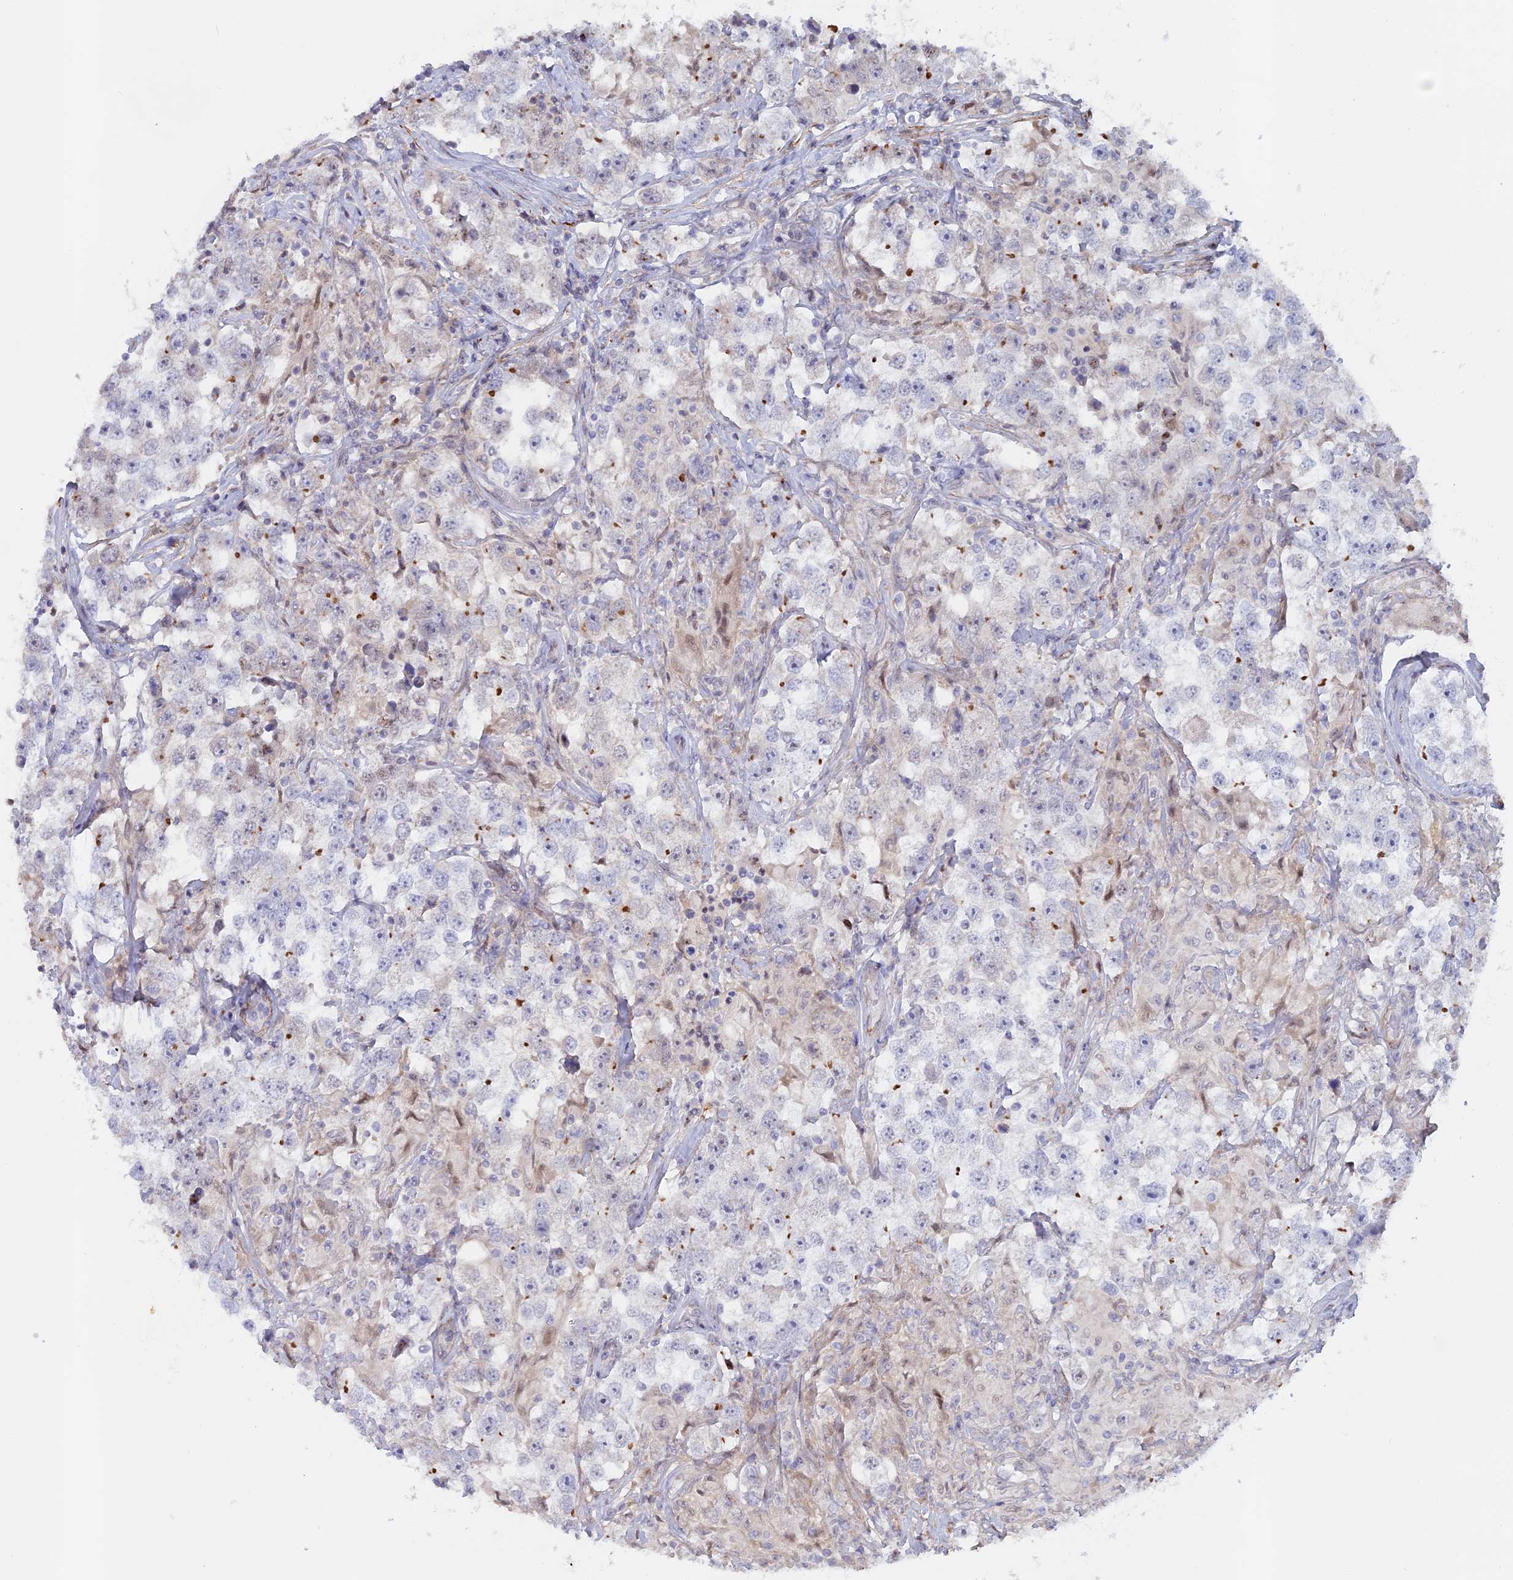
{"staining": {"intensity": "negative", "quantity": "none", "location": "none"}, "tissue": "testis cancer", "cell_type": "Tumor cells", "image_type": "cancer", "snomed": [{"axis": "morphology", "description": "Seminoma, NOS"}, {"axis": "topography", "description": "Testis"}], "caption": "Protein analysis of testis cancer displays no significant positivity in tumor cells. (DAB (3,3'-diaminobenzidine) immunohistochemistry (IHC) with hematoxylin counter stain).", "gene": "CCDC154", "patient": {"sex": "male", "age": 46}}